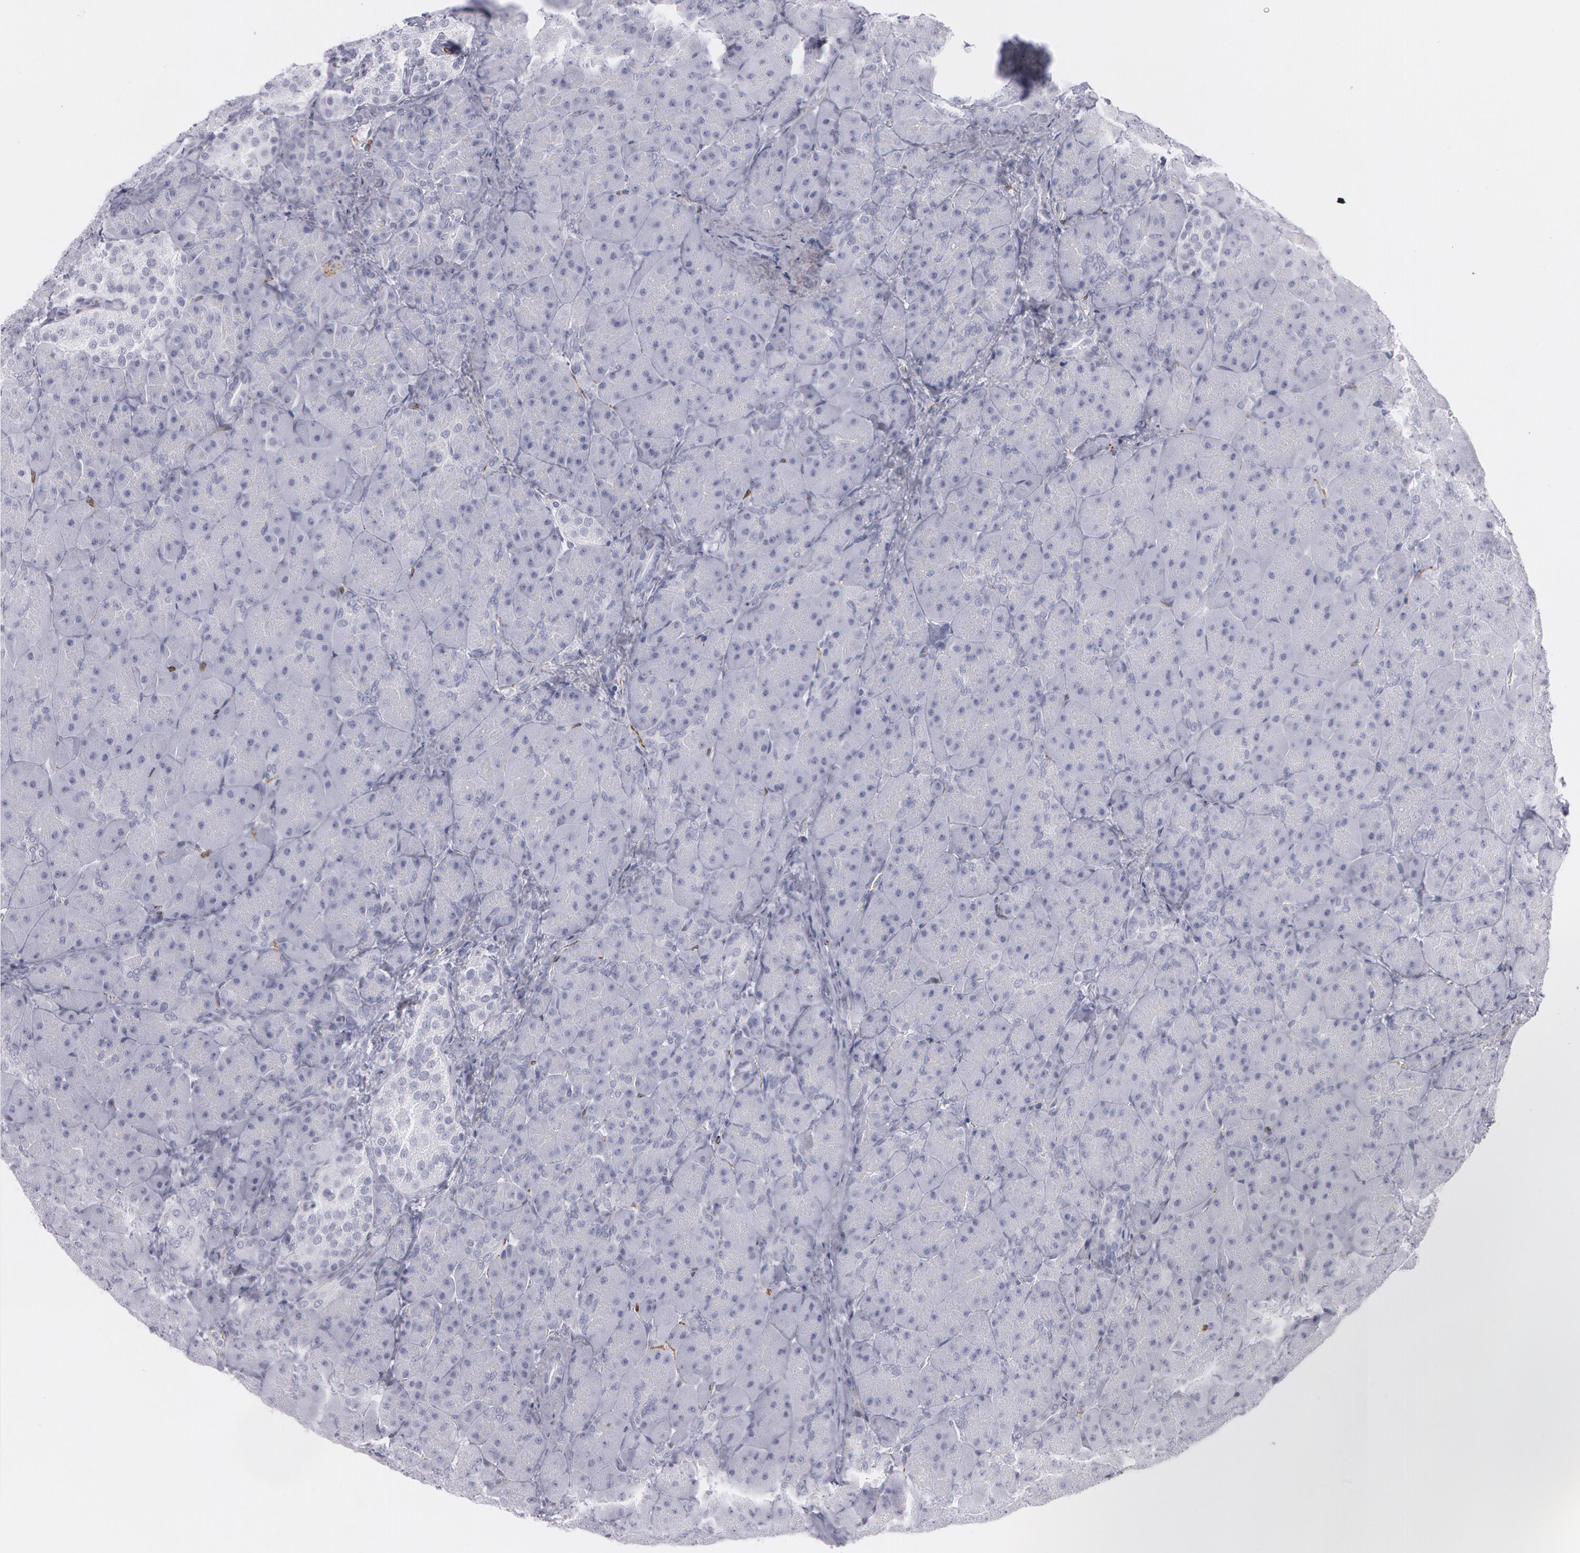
{"staining": {"intensity": "negative", "quantity": "none", "location": "none"}, "tissue": "pancreas", "cell_type": "Exocrine glandular cells", "image_type": "normal", "snomed": [{"axis": "morphology", "description": "Normal tissue, NOS"}, {"axis": "topography", "description": "Pancreas"}], "caption": "Immunohistochemical staining of unremarkable pancreas reveals no significant expression in exocrine glandular cells. (IHC, brightfield microscopy, high magnification).", "gene": "SNCG", "patient": {"sex": "male", "age": 66}}